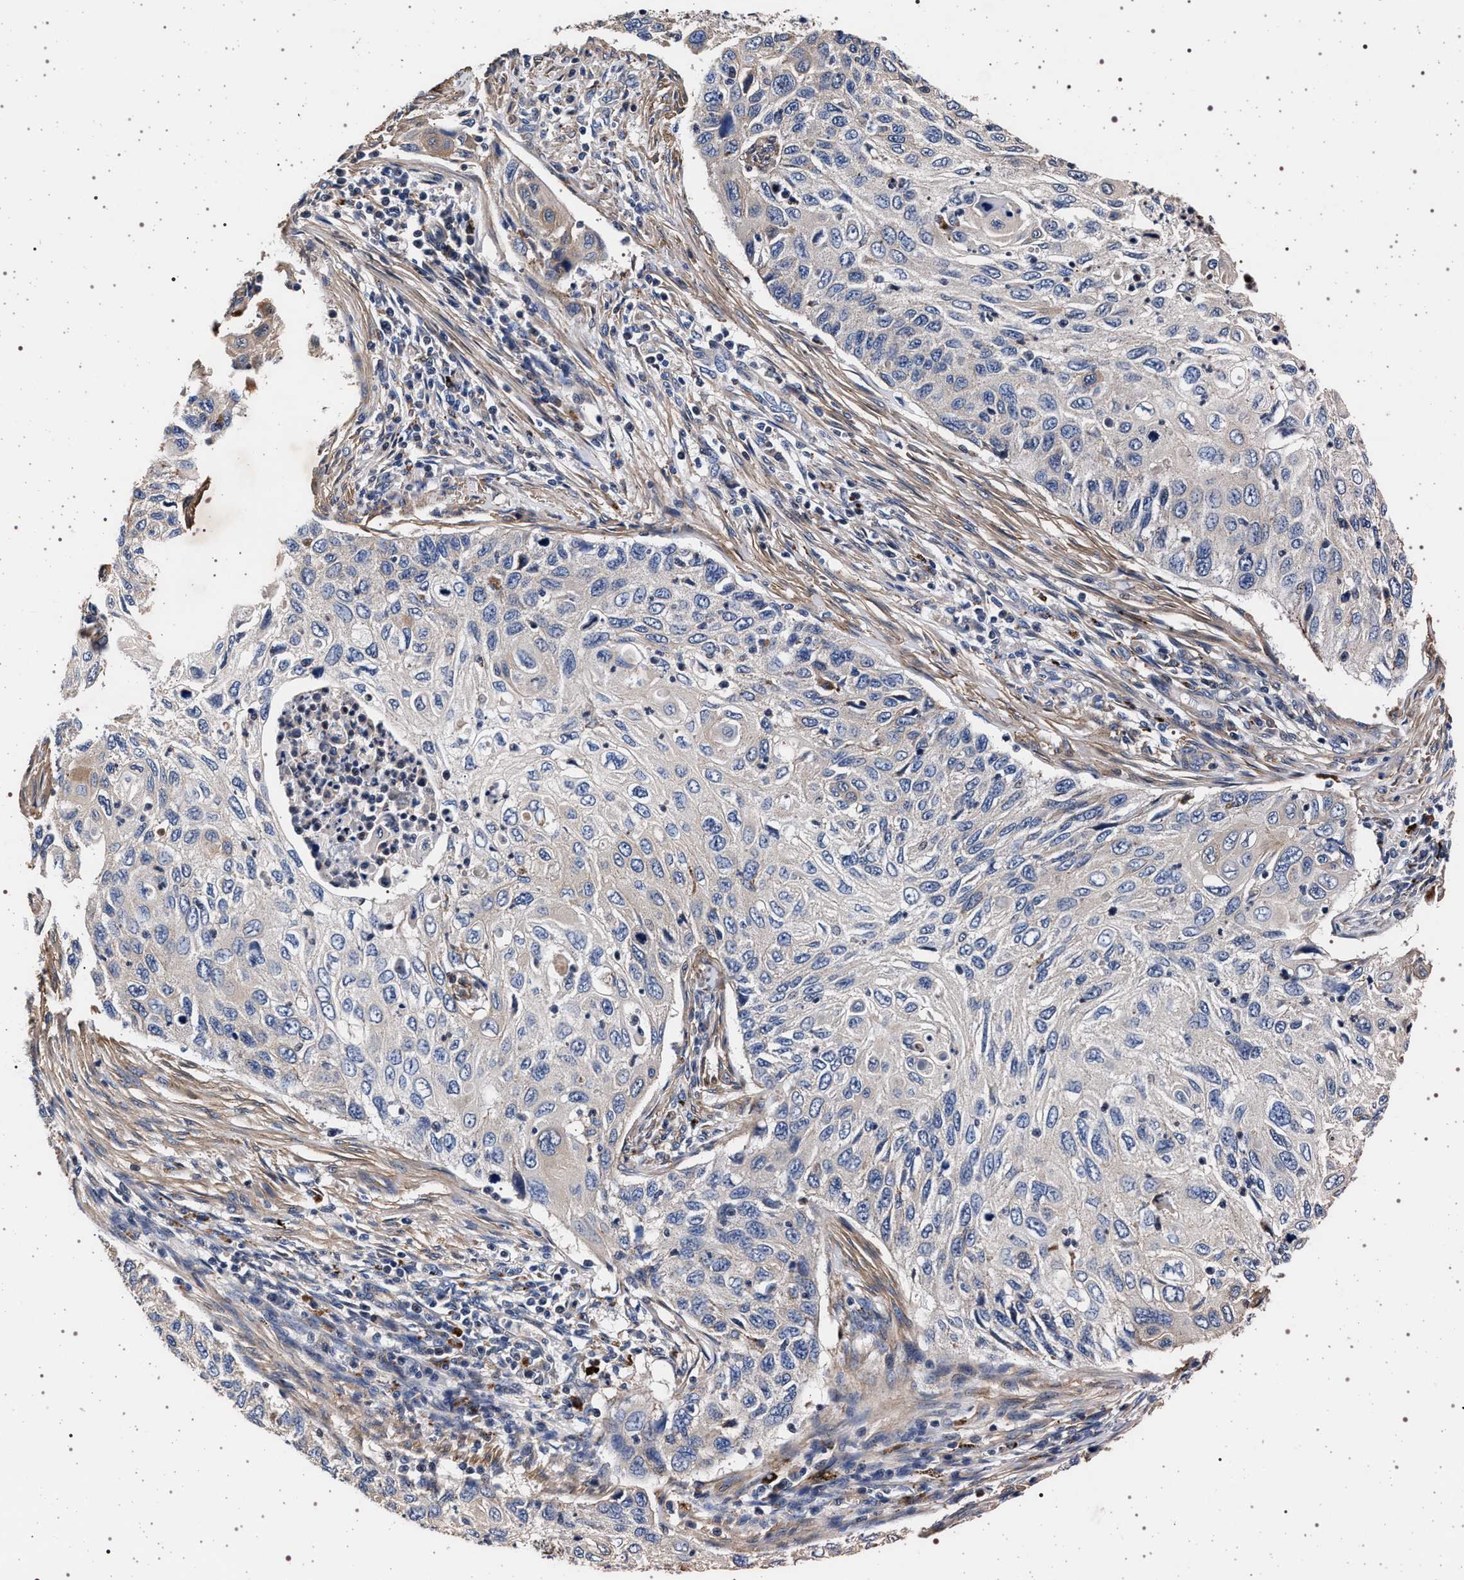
{"staining": {"intensity": "negative", "quantity": "none", "location": "none"}, "tissue": "cervical cancer", "cell_type": "Tumor cells", "image_type": "cancer", "snomed": [{"axis": "morphology", "description": "Squamous cell carcinoma, NOS"}, {"axis": "topography", "description": "Cervix"}], "caption": "High power microscopy photomicrograph of an immunohistochemistry (IHC) photomicrograph of cervical cancer, revealing no significant positivity in tumor cells. (DAB immunohistochemistry with hematoxylin counter stain).", "gene": "KCNK6", "patient": {"sex": "female", "age": 70}}